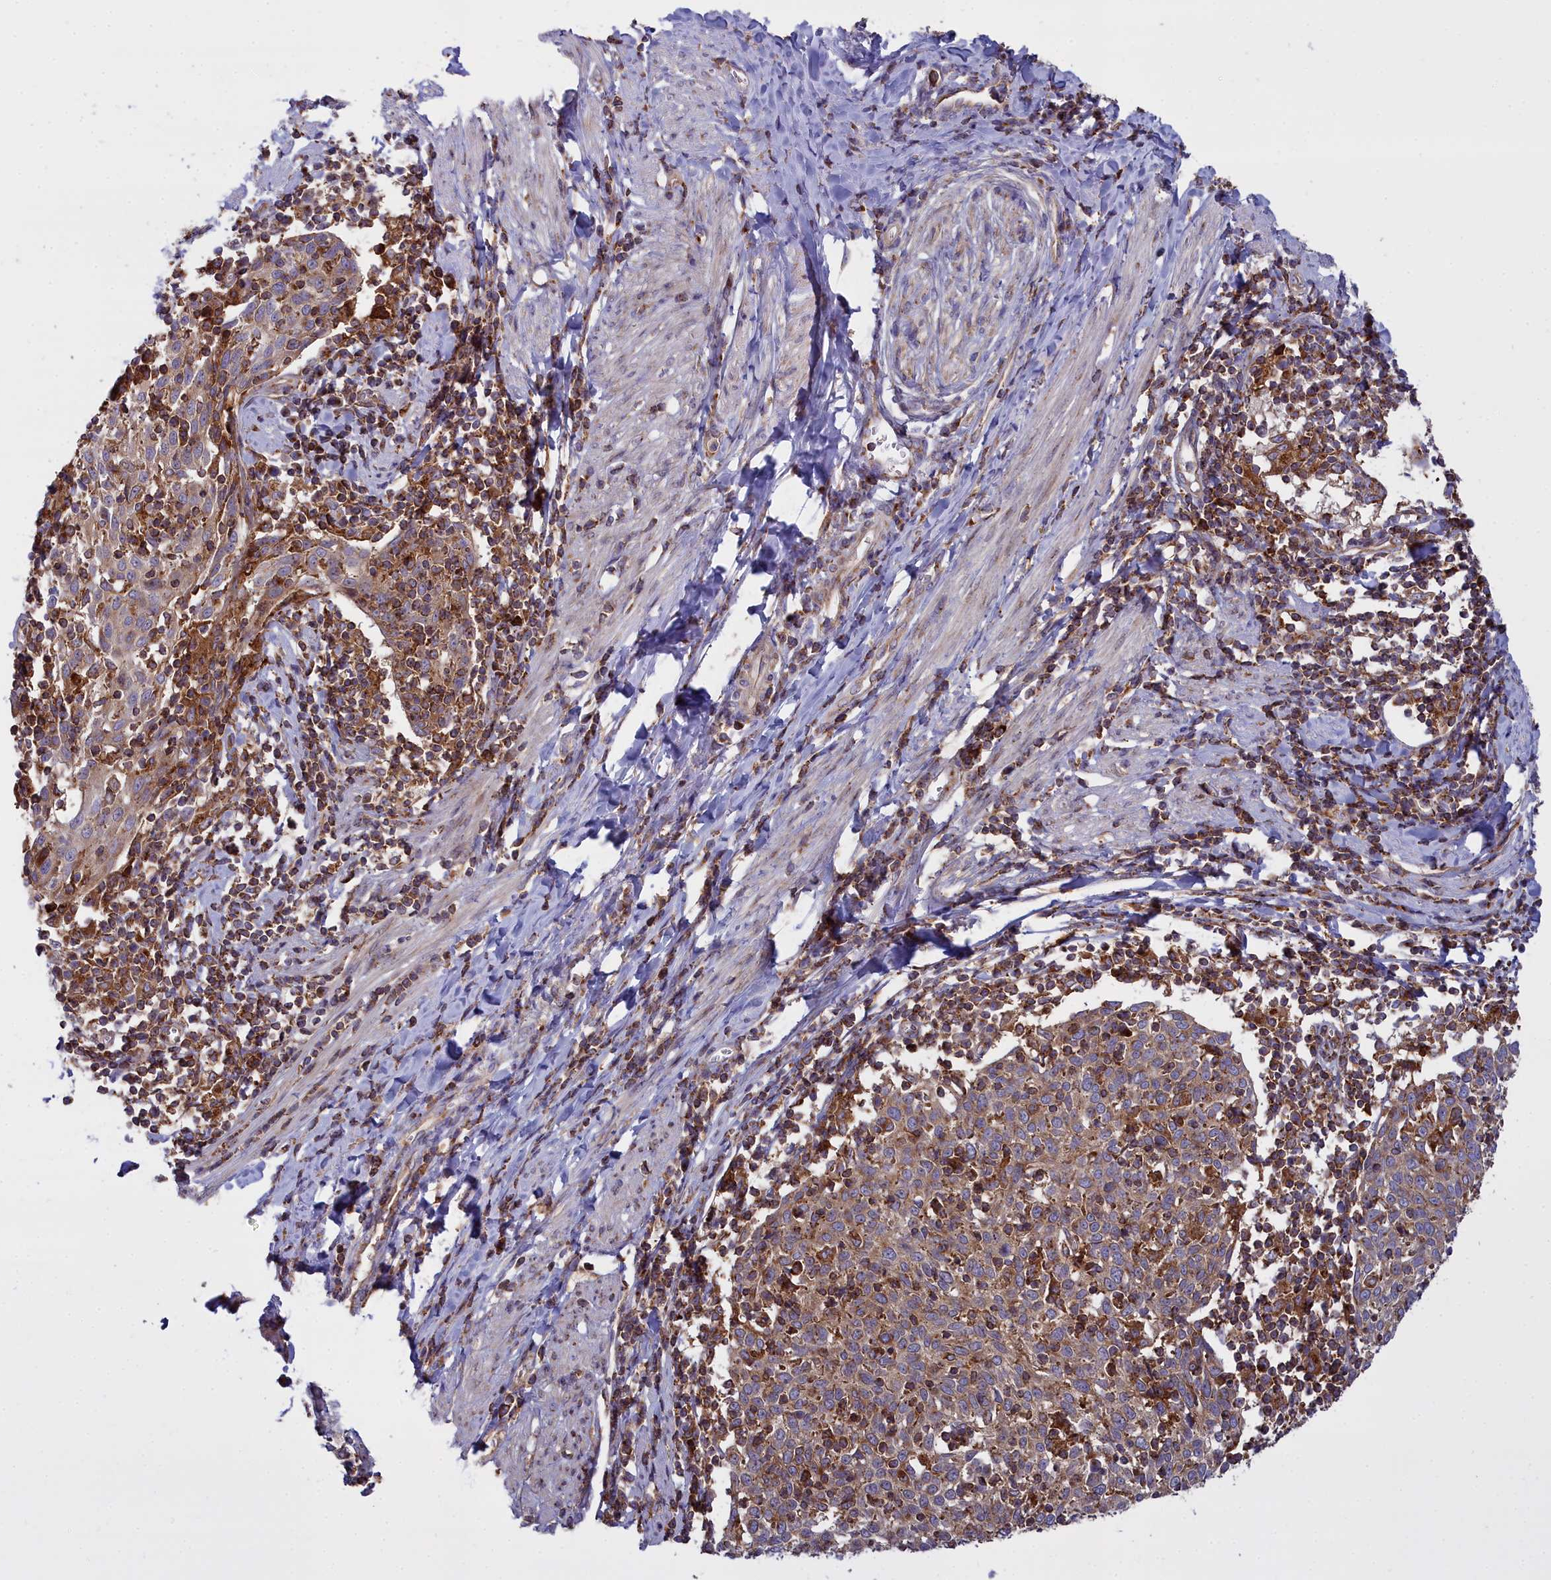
{"staining": {"intensity": "weak", "quantity": ">75%", "location": "cytoplasmic/membranous"}, "tissue": "cervical cancer", "cell_type": "Tumor cells", "image_type": "cancer", "snomed": [{"axis": "morphology", "description": "Squamous cell carcinoma, NOS"}, {"axis": "topography", "description": "Cervix"}], "caption": "Human cervical cancer (squamous cell carcinoma) stained with a protein marker shows weak staining in tumor cells.", "gene": "LNPEP", "patient": {"sex": "female", "age": 52}}